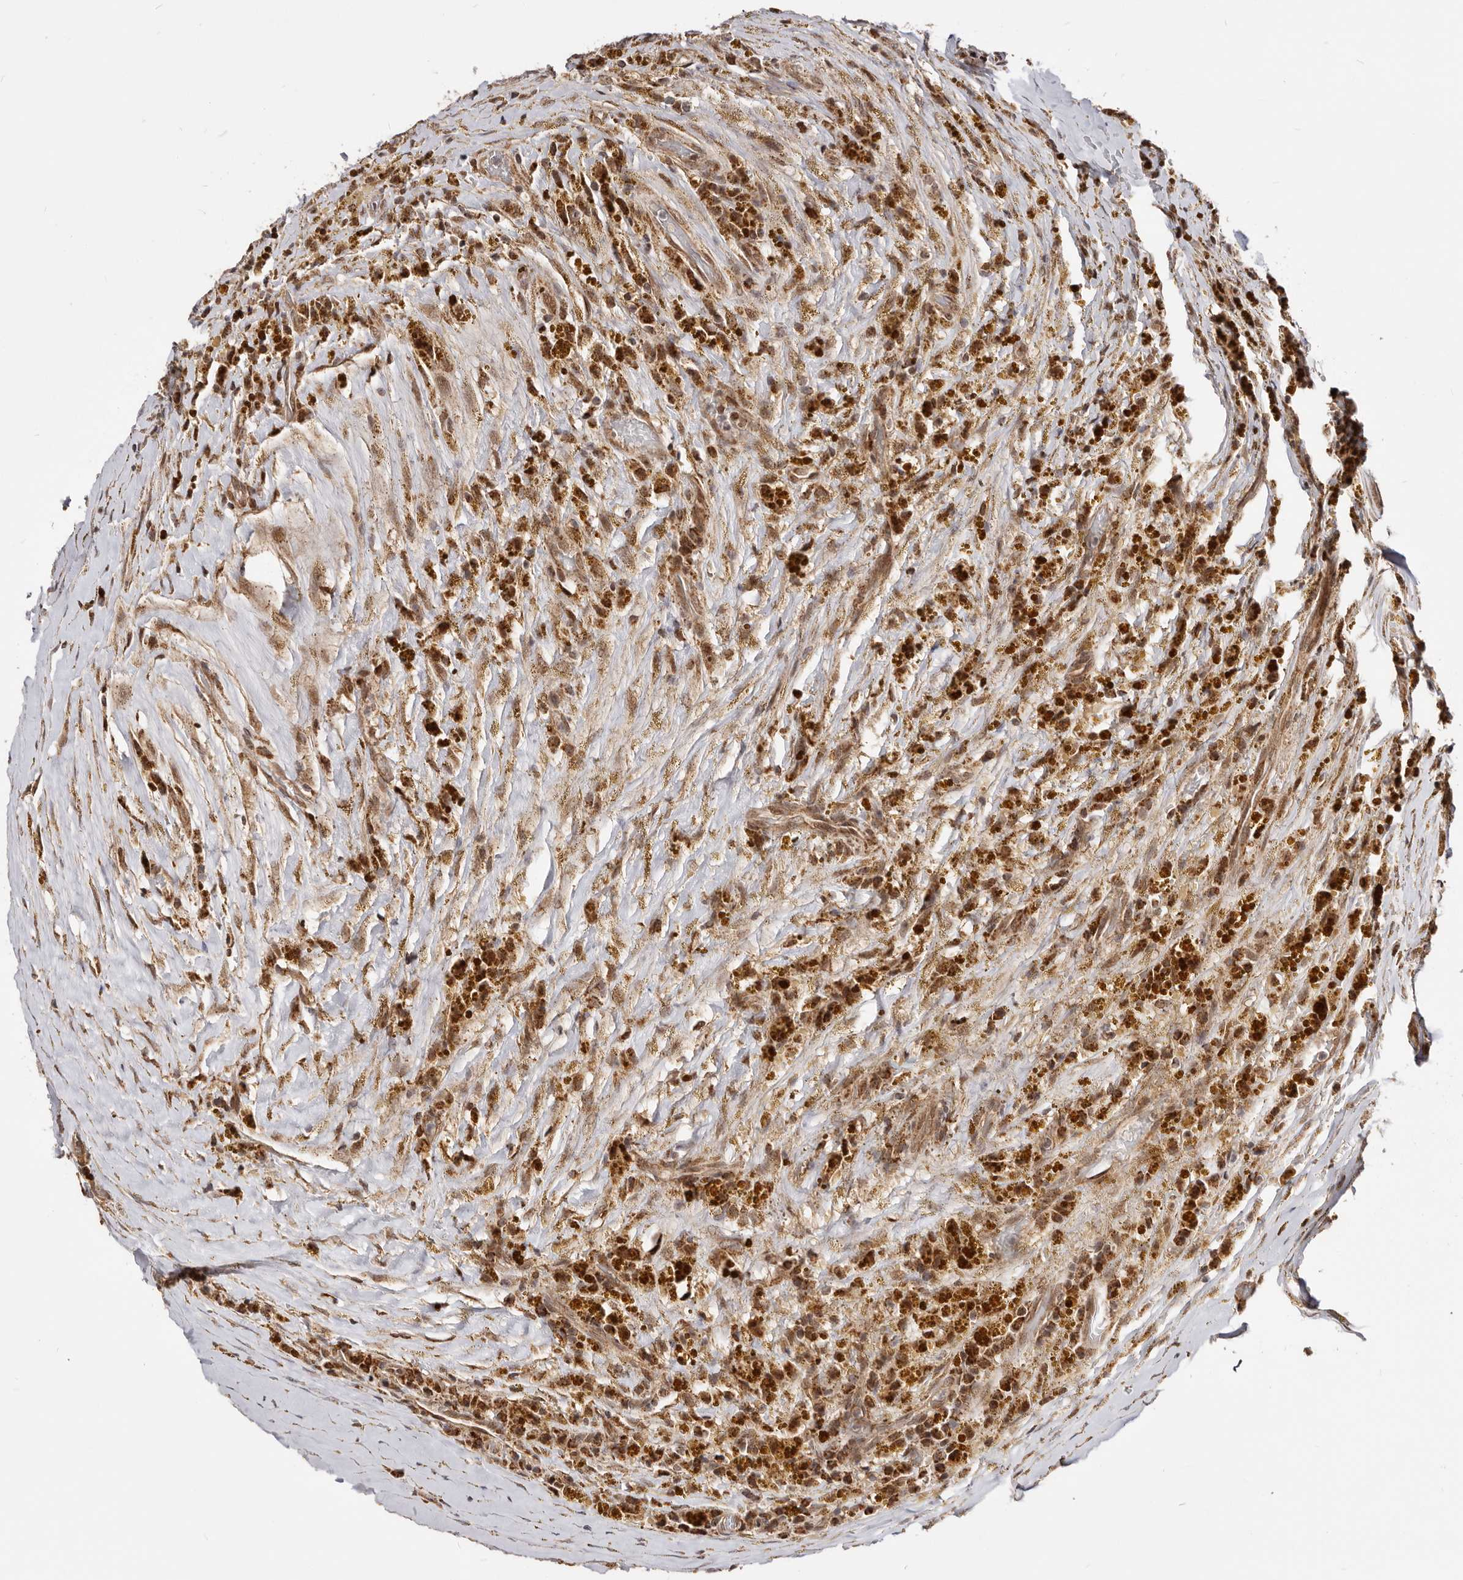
{"staining": {"intensity": "strong", "quantity": ">75%", "location": "cytoplasmic/membranous,nuclear"}, "tissue": "thyroid cancer", "cell_type": "Tumor cells", "image_type": "cancer", "snomed": [{"axis": "morphology", "description": "Papillary adenocarcinoma, NOS"}, {"axis": "topography", "description": "Thyroid gland"}], "caption": "A micrograph of human thyroid cancer (papillary adenocarcinoma) stained for a protein demonstrates strong cytoplasmic/membranous and nuclear brown staining in tumor cells.", "gene": "SEC14L1", "patient": {"sex": "male", "age": 77}}